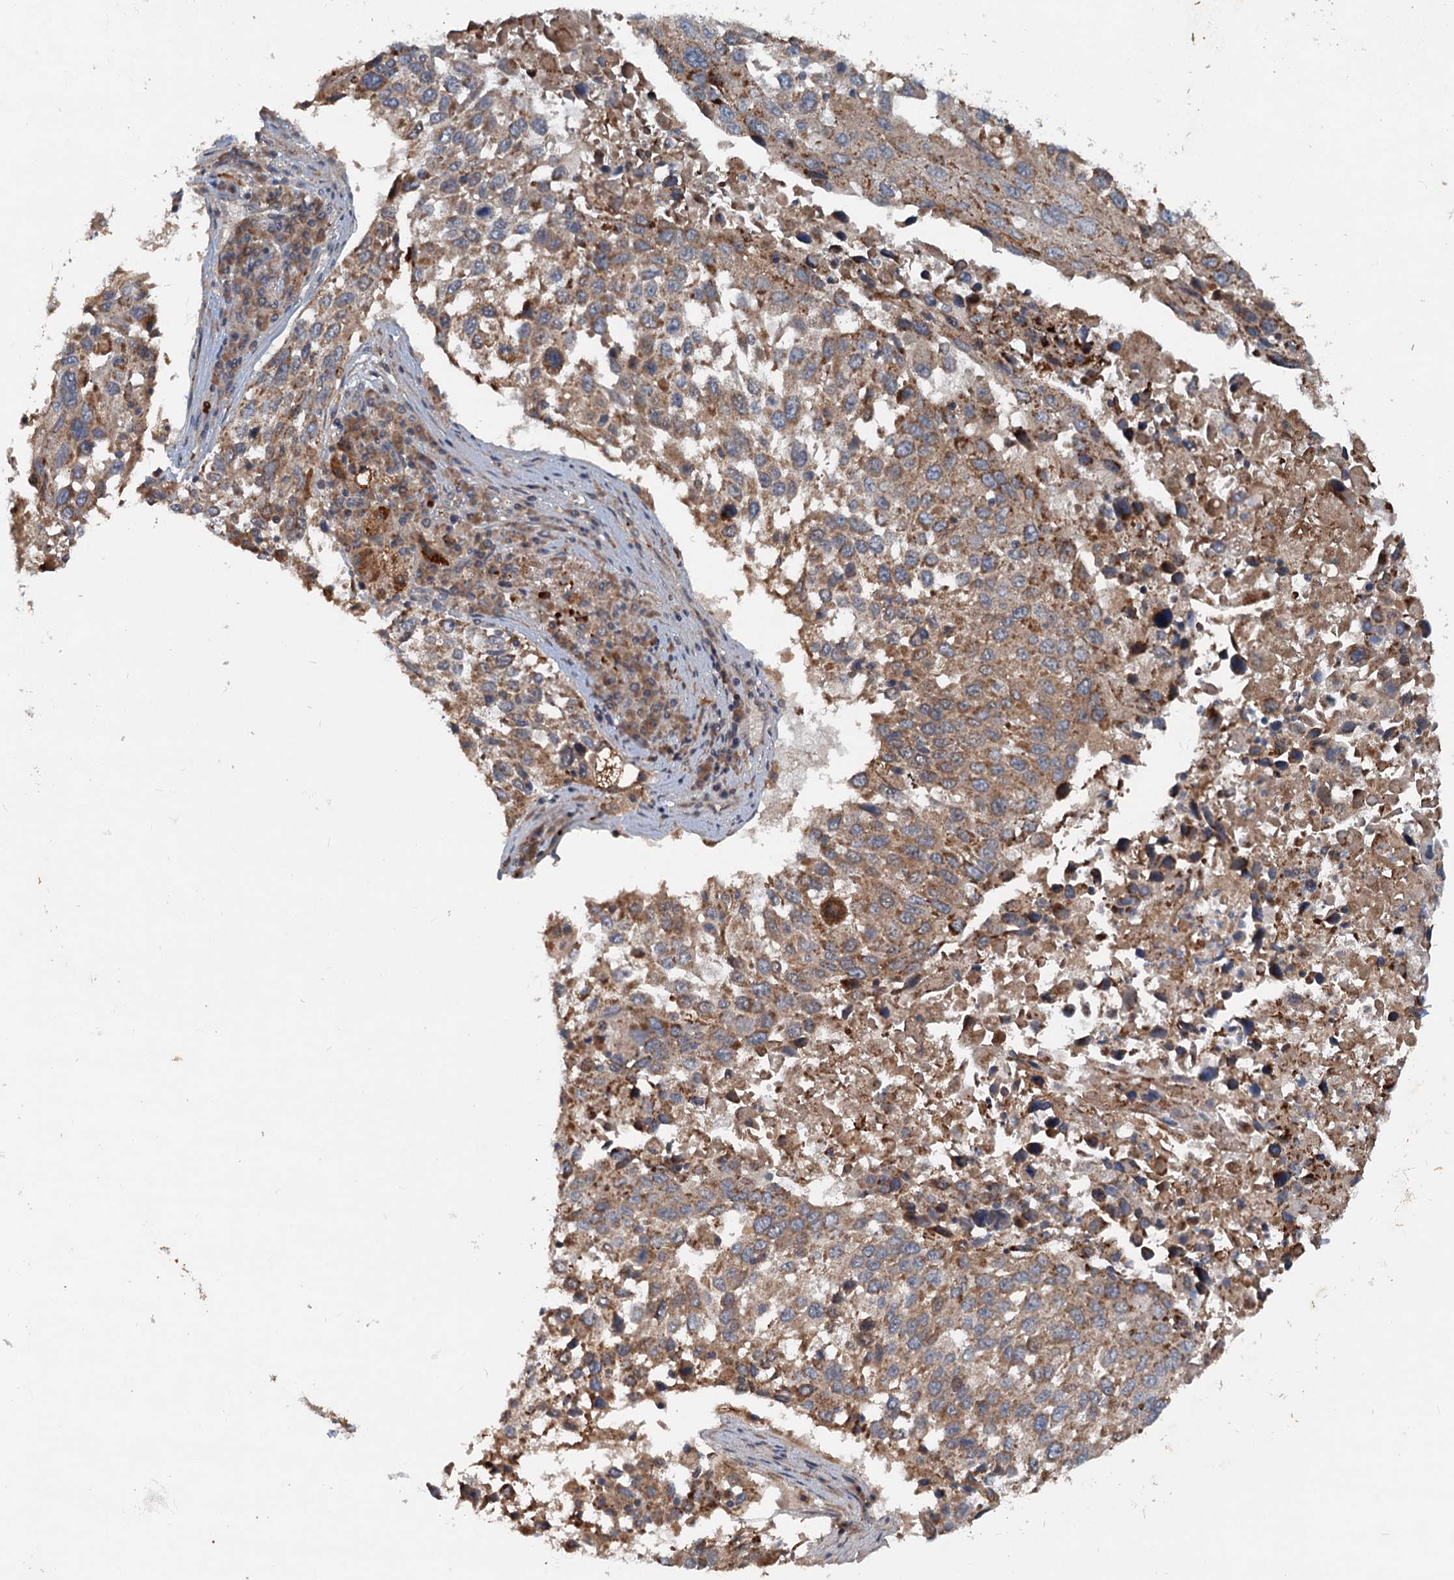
{"staining": {"intensity": "moderate", "quantity": ">75%", "location": "cytoplasmic/membranous"}, "tissue": "lung cancer", "cell_type": "Tumor cells", "image_type": "cancer", "snomed": [{"axis": "morphology", "description": "Squamous cell carcinoma, NOS"}, {"axis": "topography", "description": "Lung"}], "caption": "Immunohistochemical staining of human lung squamous cell carcinoma shows medium levels of moderate cytoplasmic/membranous expression in approximately >75% of tumor cells. (DAB IHC, brown staining for protein, blue staining for nuclei).", "gene": "N4BP2L2", "patient": {"sex": "male", "age": 65}}